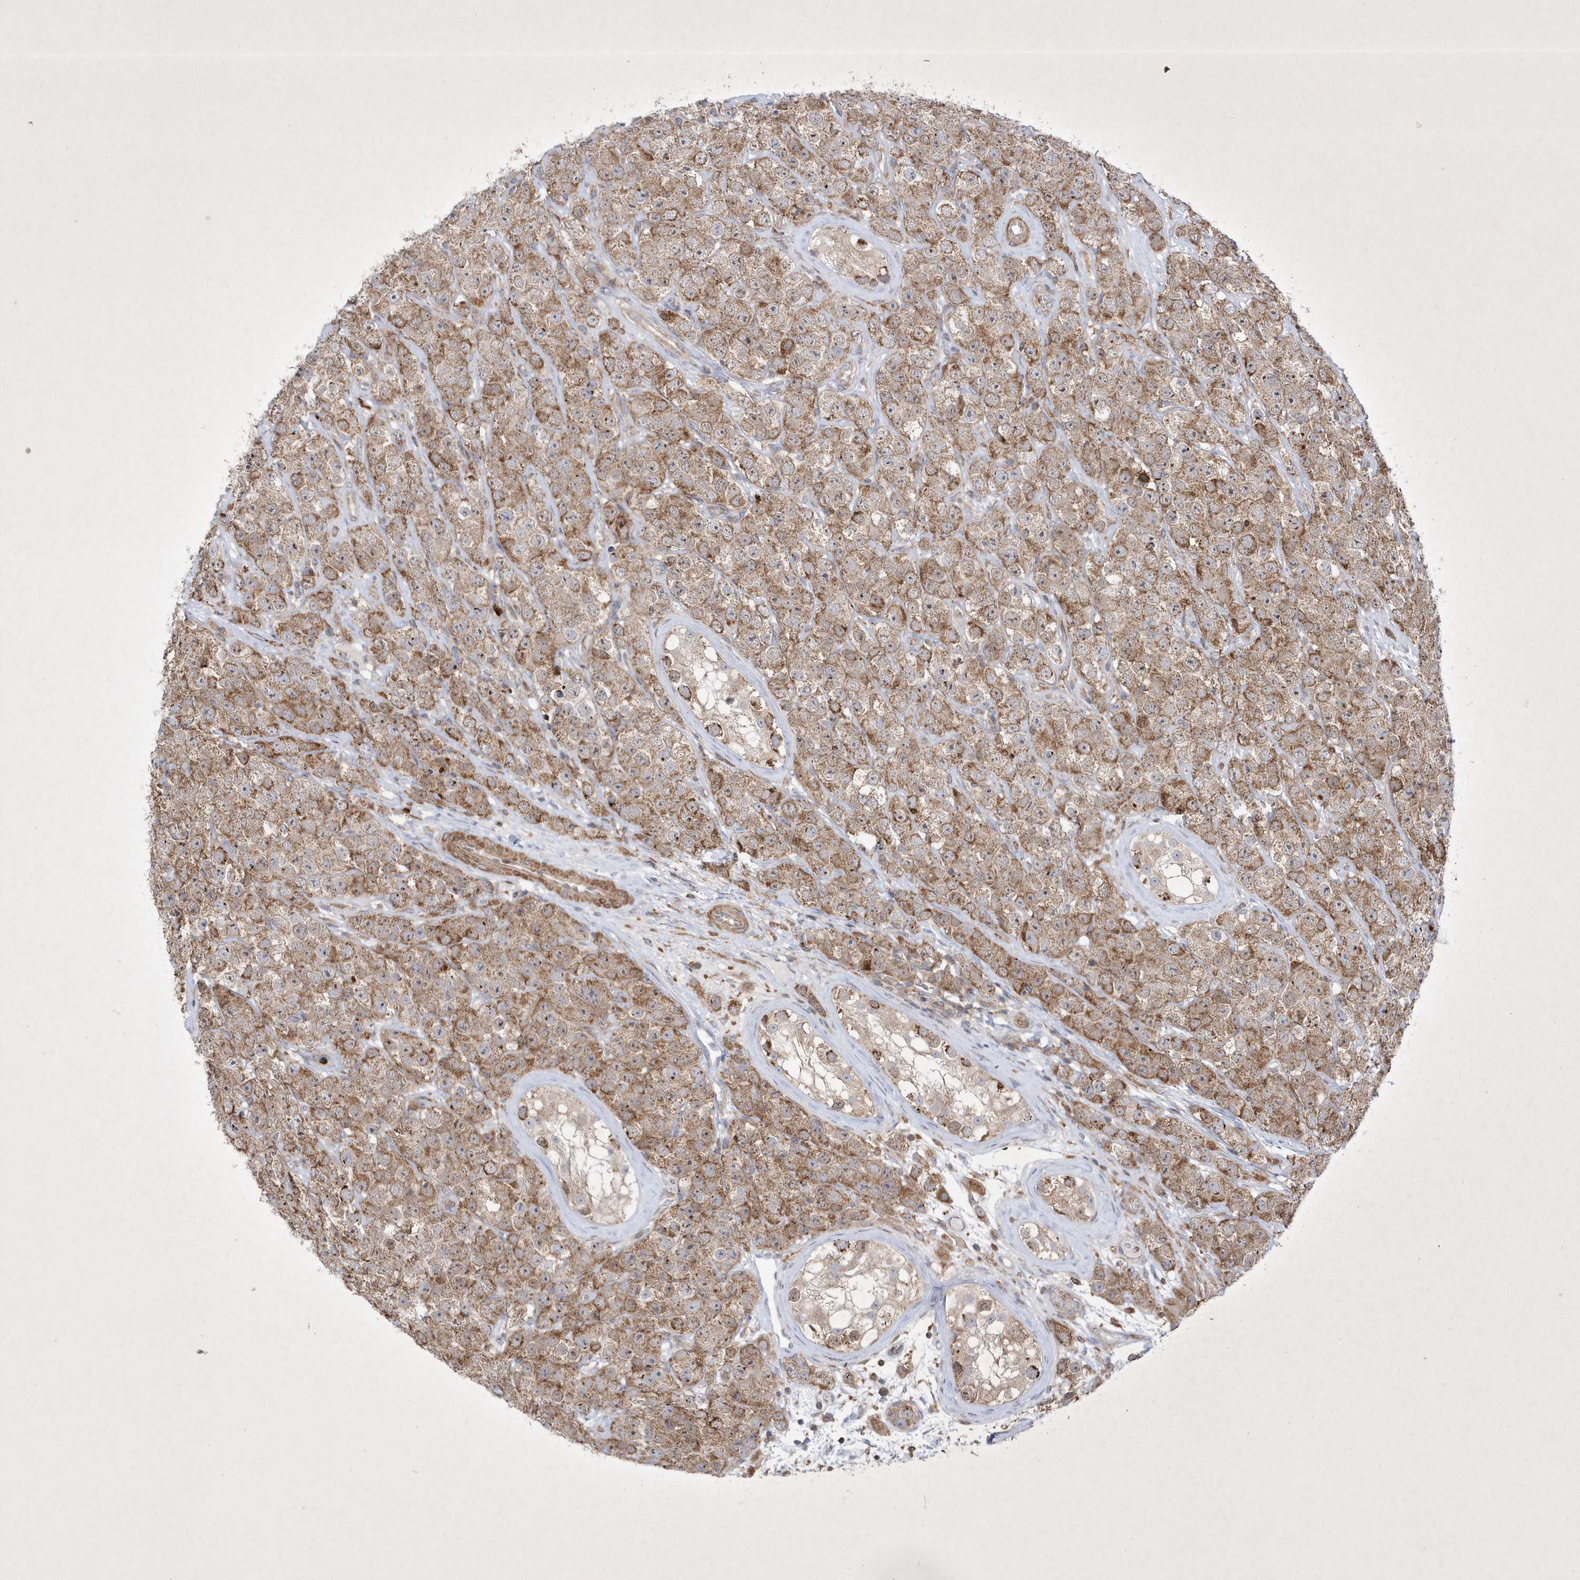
{"staining": {"intensity": "moderate", "quantity": ">75%", "location": "cytoplasmic/membranous"}, "tissue": "testis cancer", "cell_type": "Tumor cells", "image_type": "cancer", "snomed": [{"axis": "morphology", "description": "Seminoma, NOS"}, {"axis": "topography", "description": "Testis"}], "caption": "The immunohistochemical stain highlights moderate cytoplasmic/membranous staining in tumor cells of seminoma (testis) tissue. (IHC, brightfield microscopy, high magnification).", "gene": "OPA1", "patient": {"sex": "male", "age": 28}}